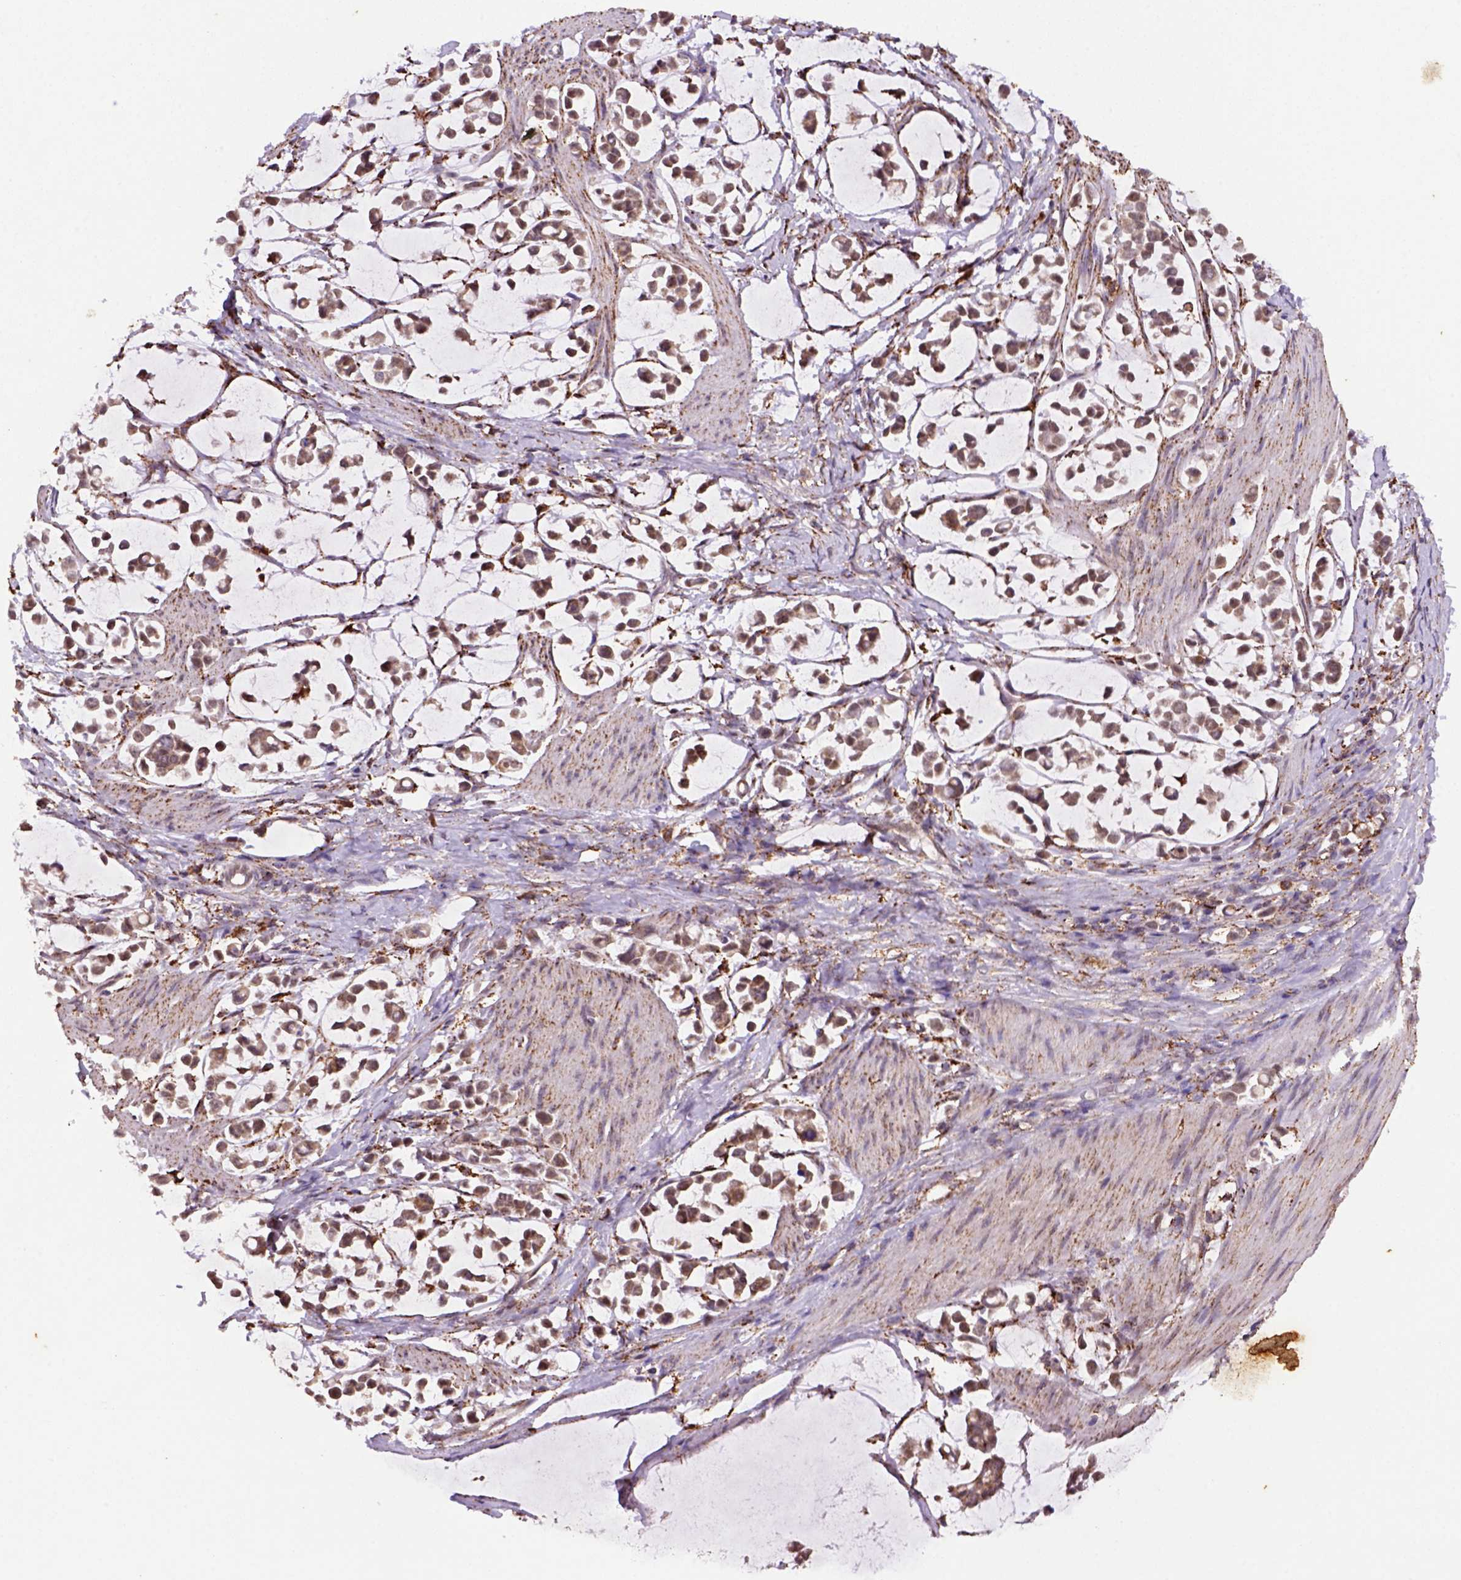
{"staining": {"intensity": "moderate", "quantity": ">75%", "location": "cytoplasmic/membranous"}, "tissue": "stomach cancer", "cell_type": "Tumor cells", "image_type": "cancer", "snomed": [{"axis": "morphology", "description": "Adenocarcinoma, NOS"}, {"axis": "topography", "description": "Stomach"}], "caption": "A brown stain highlights moderate cytoplasmic/membranous staining of a protein in human adenocarcinoma (stomach) tumor cells.", "gene": "FZD7", "patient": {"sex": "male", "age": 82}}